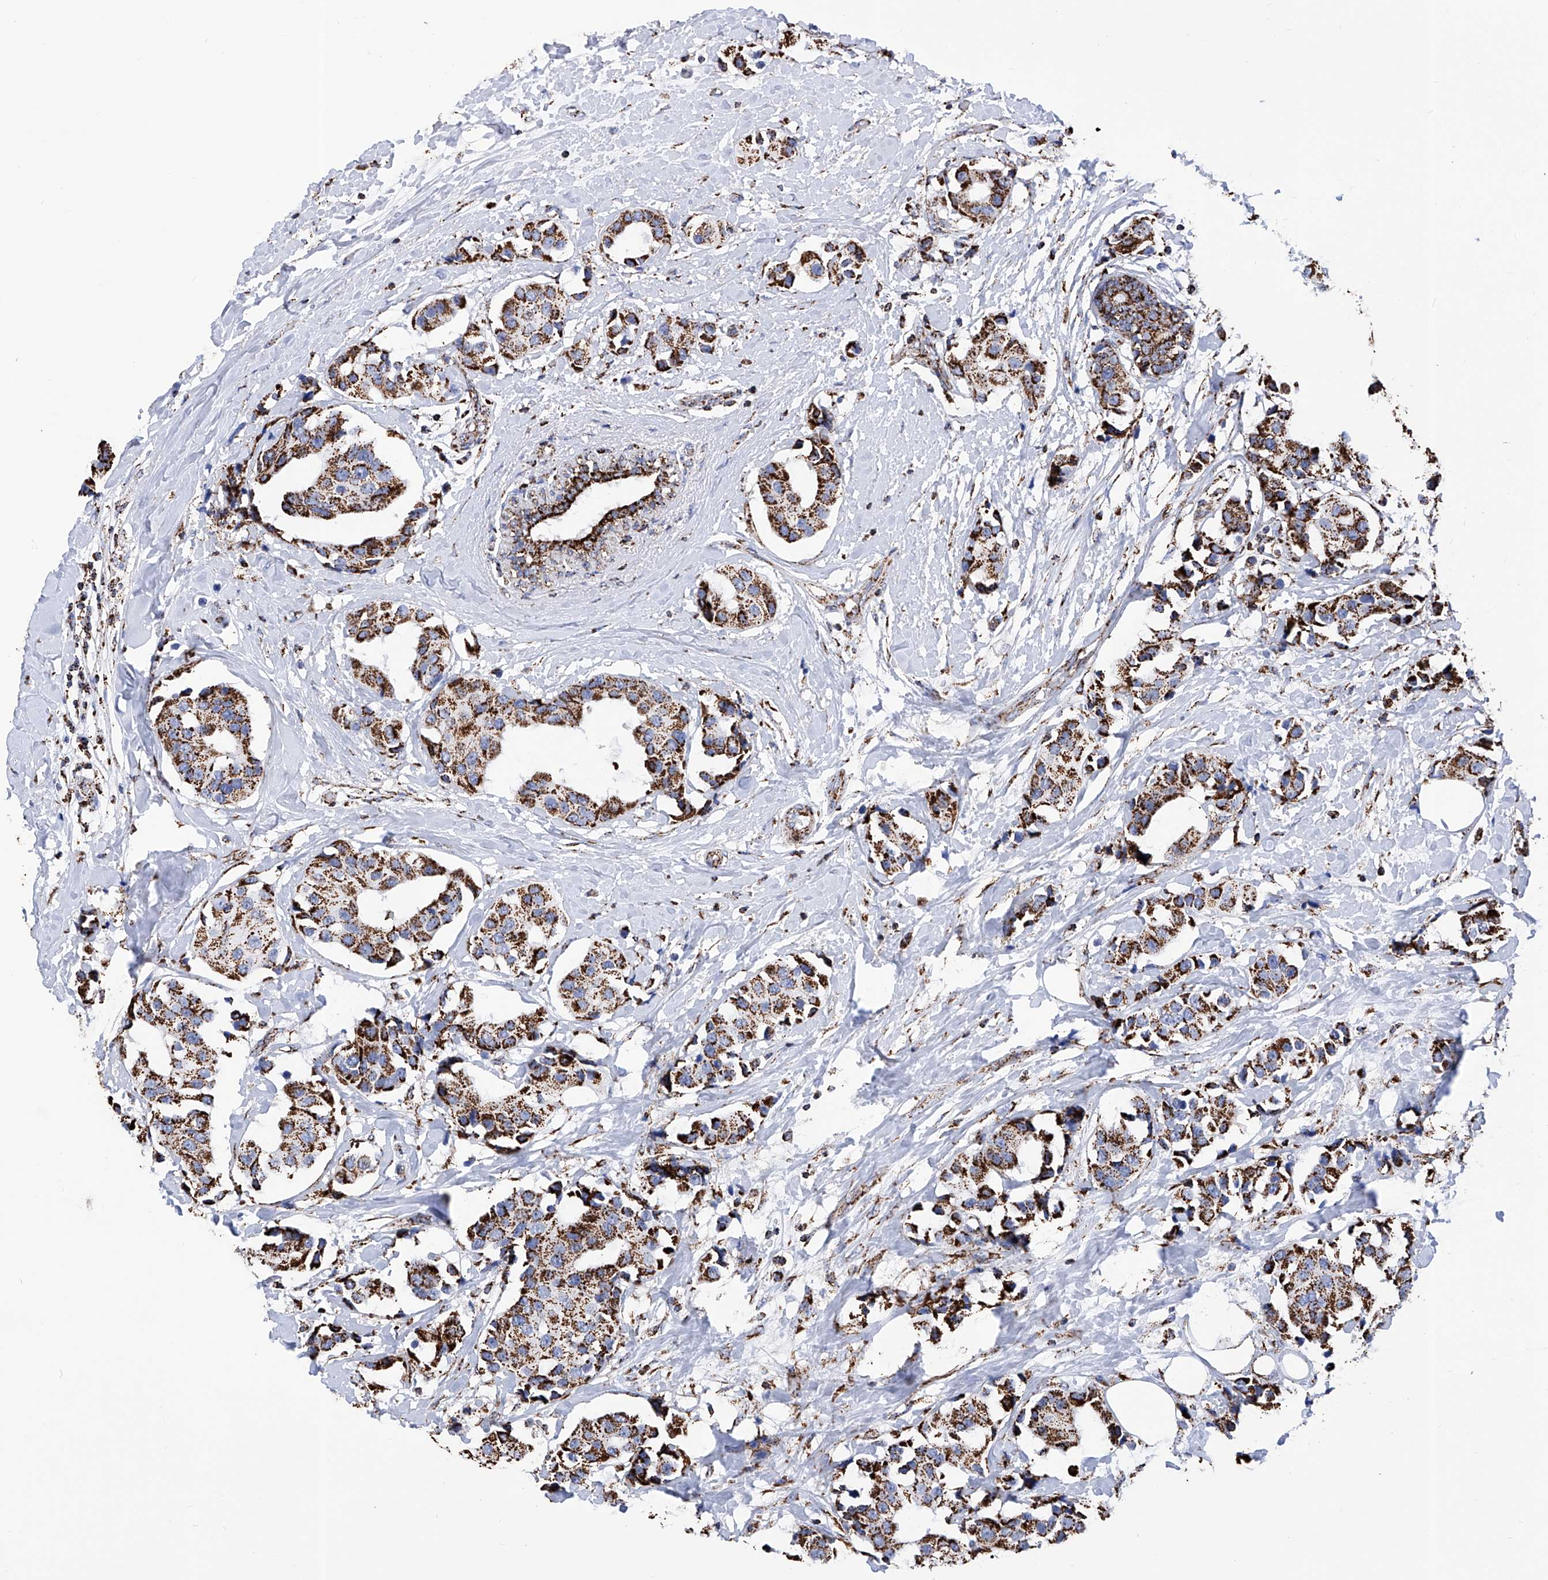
{"staining": {"intensity": "strong", "quantity": ">75%", "location": "cytoplasmic/membranous"}, "tissue": "breast cancer", "cell_type": "Tumor cells", "image_type": "cancer", "snomed": [{"axis": "morphology", "description": "Normal tissue, NOS"}, {"axis": "morphology", "description": "Duct carcinoma"}, {"axis": "topography", "description": "Breast"}], "caption": "Breast cancer was stained to show a protein in brown. There is high levels of strong cytoplasmic/membranous positivity in approximately >75% of tumor cells. (IHC, brightfield microscopy, high magnification).", "gene": "ATP5PF", "patient": {"sex": "female", "age": 39}}